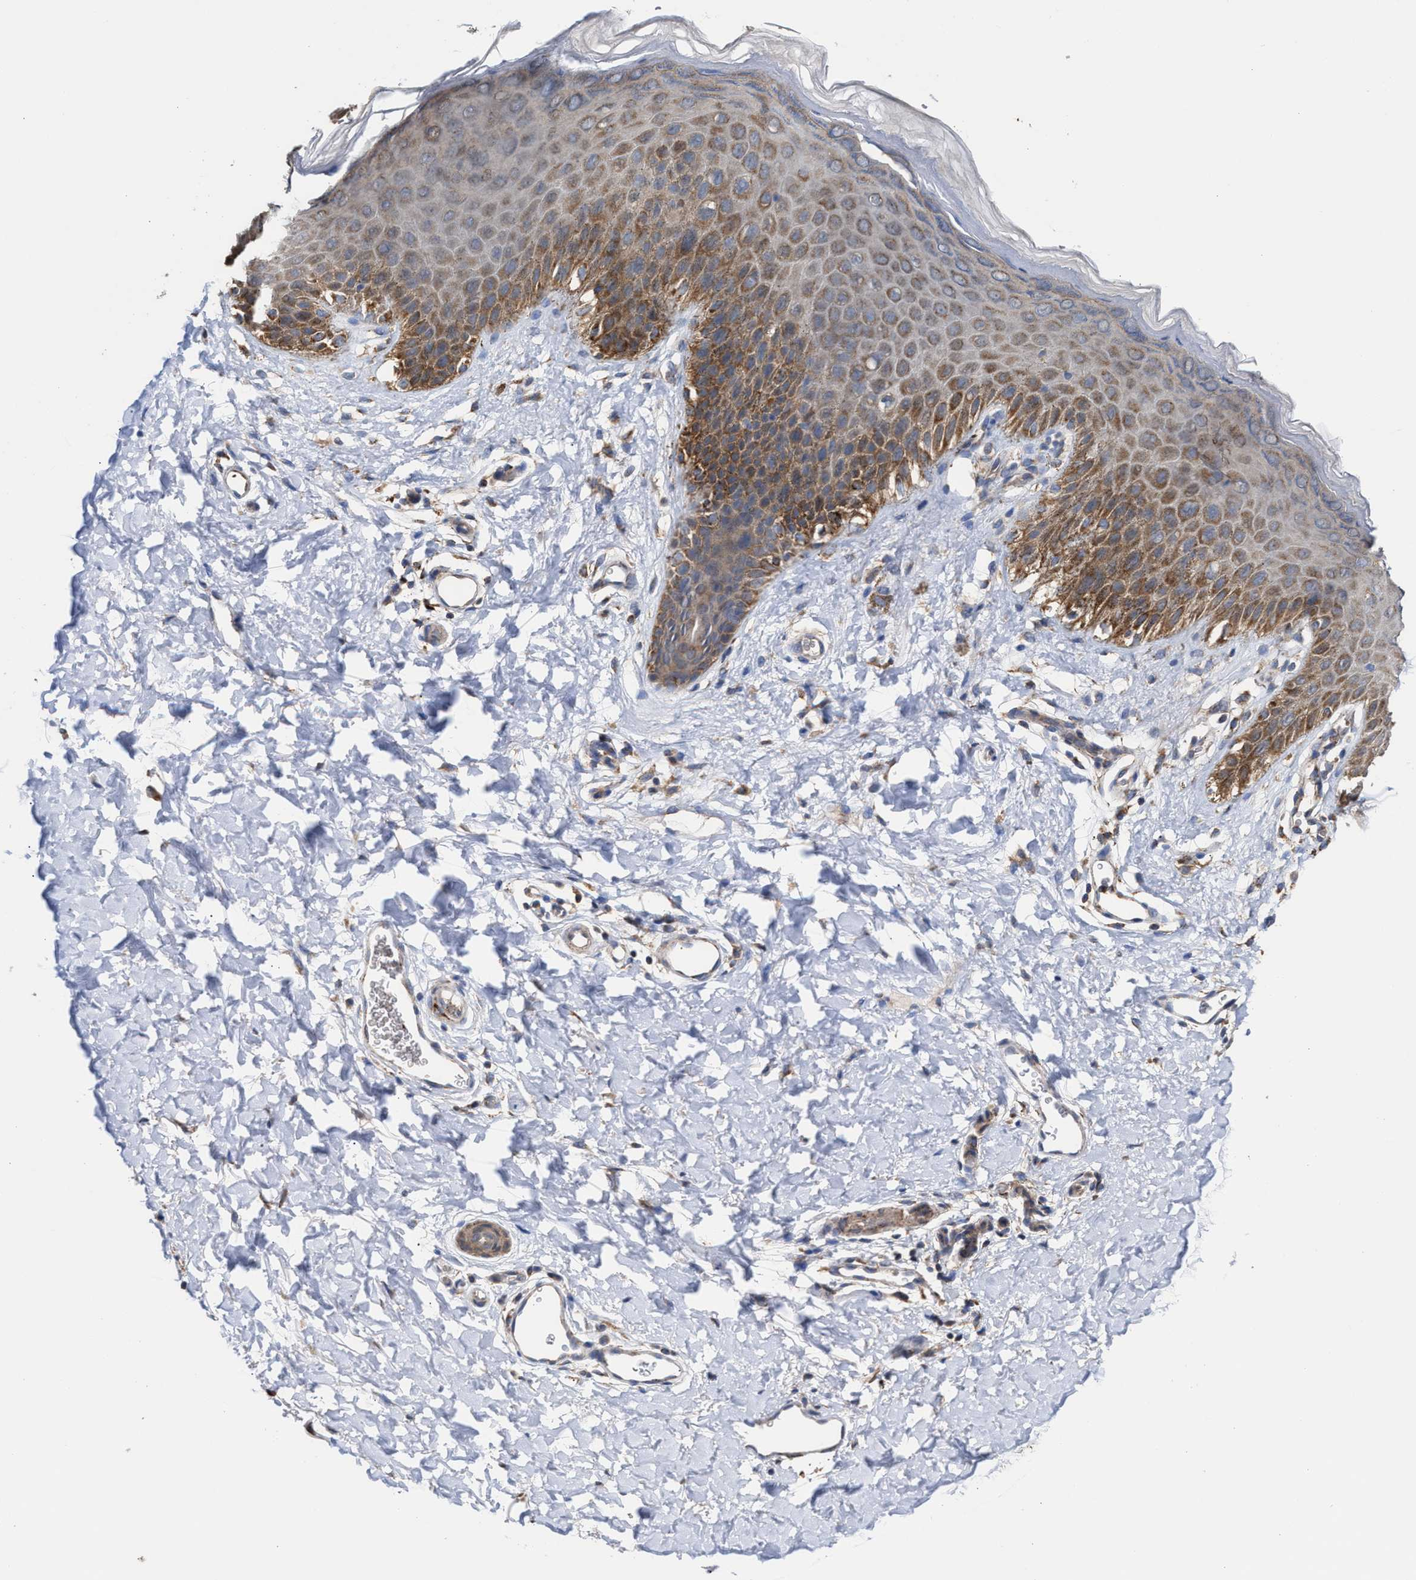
{"staining": {"intensity": "moderate", "quantity": ">75%", "location": "cytoplasmic/membranous"}, "tissue": "skin", "cell_type": "Epidermal cells", "image_type": "normal", "snomed": [{"axis": "morphology", "description": "Normal tissue, NOS"}, {"axis": "topography", "description": "Anal"}], "caption": "Unremarkable skin shows moderate cytoplasmic/membranous expression in about >75% of epidermal cells (DAB (3,3'-diaminobenzidine) = brown stain, brightfield microscopy at high magnification)..", "gene": "MECR", "patient": {"sex": "male", "age": 44}}